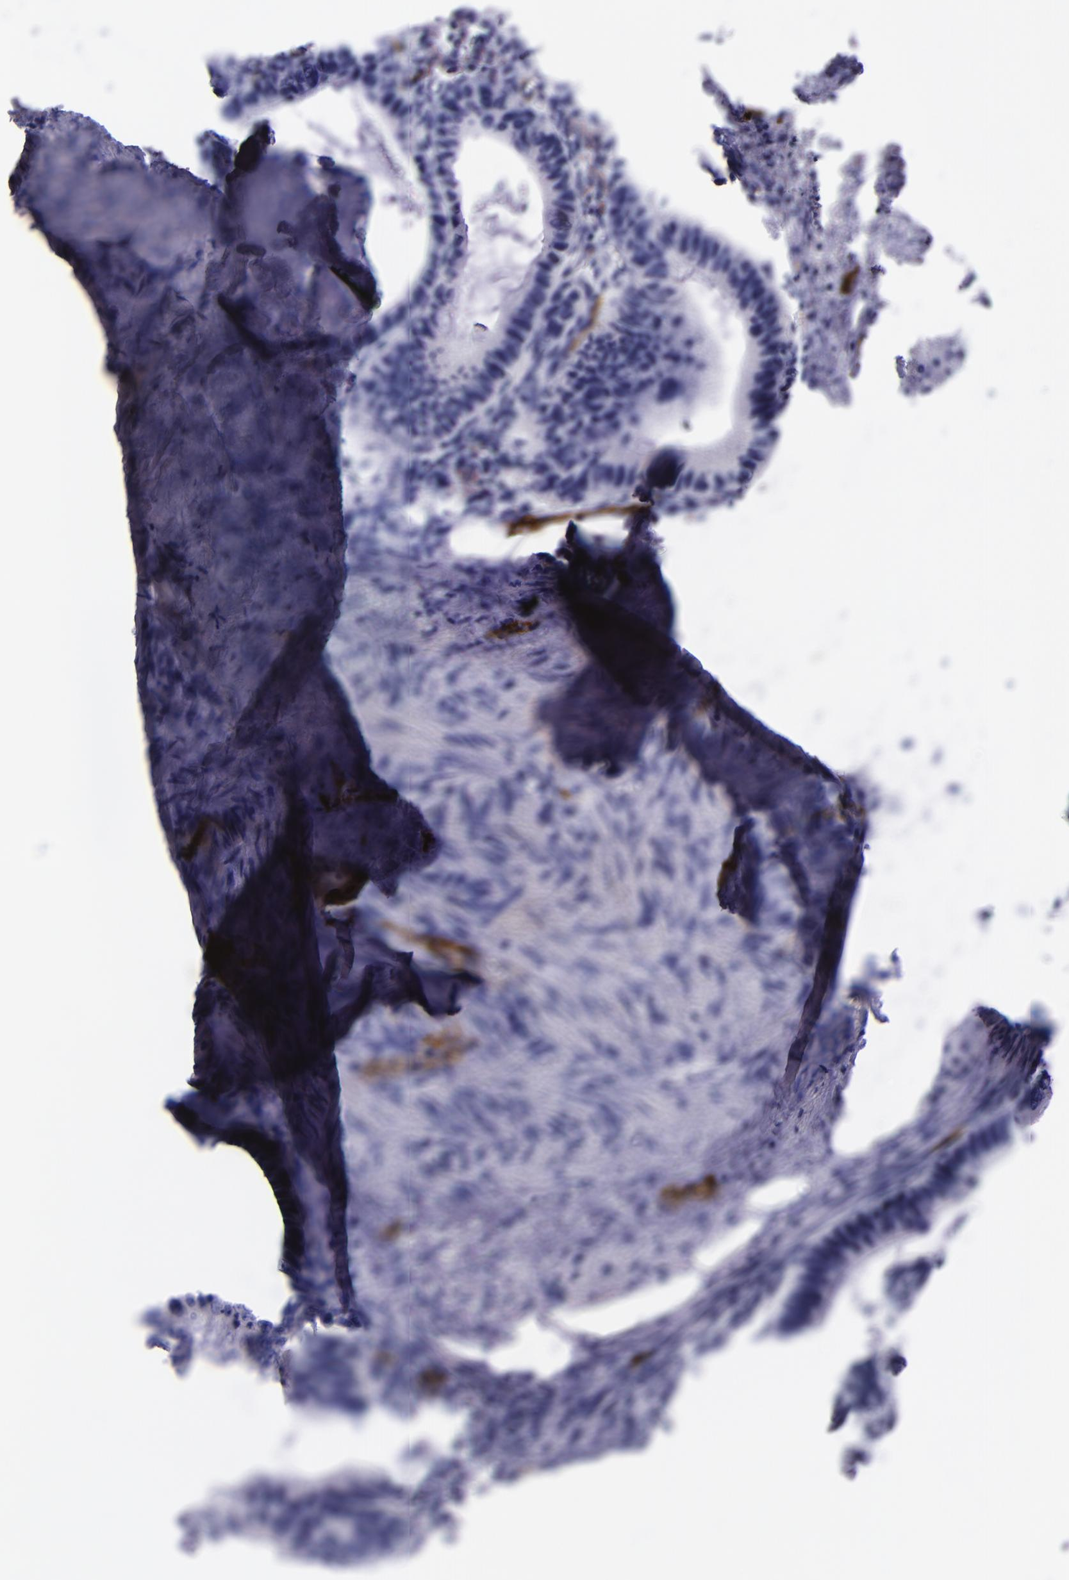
{"staining": {"intensity": "negative", "quantity": "none", "location": "none"}, "tissue": "colorectal cancer", "cell_type": "Tumor cells", "image_type": "cancer", "snomed": [{"axis": "morphology", "description": "Adenocarcinoma, NOS"}, {"axis": "topography", "description": "Colon"}], "caption": "Protein analysis of colorectal cancer (adenocarcinoma) displays no significant positivity in tumor cells.", "gene": "SELE", "patient": {"sex": "female", "age": 55}}